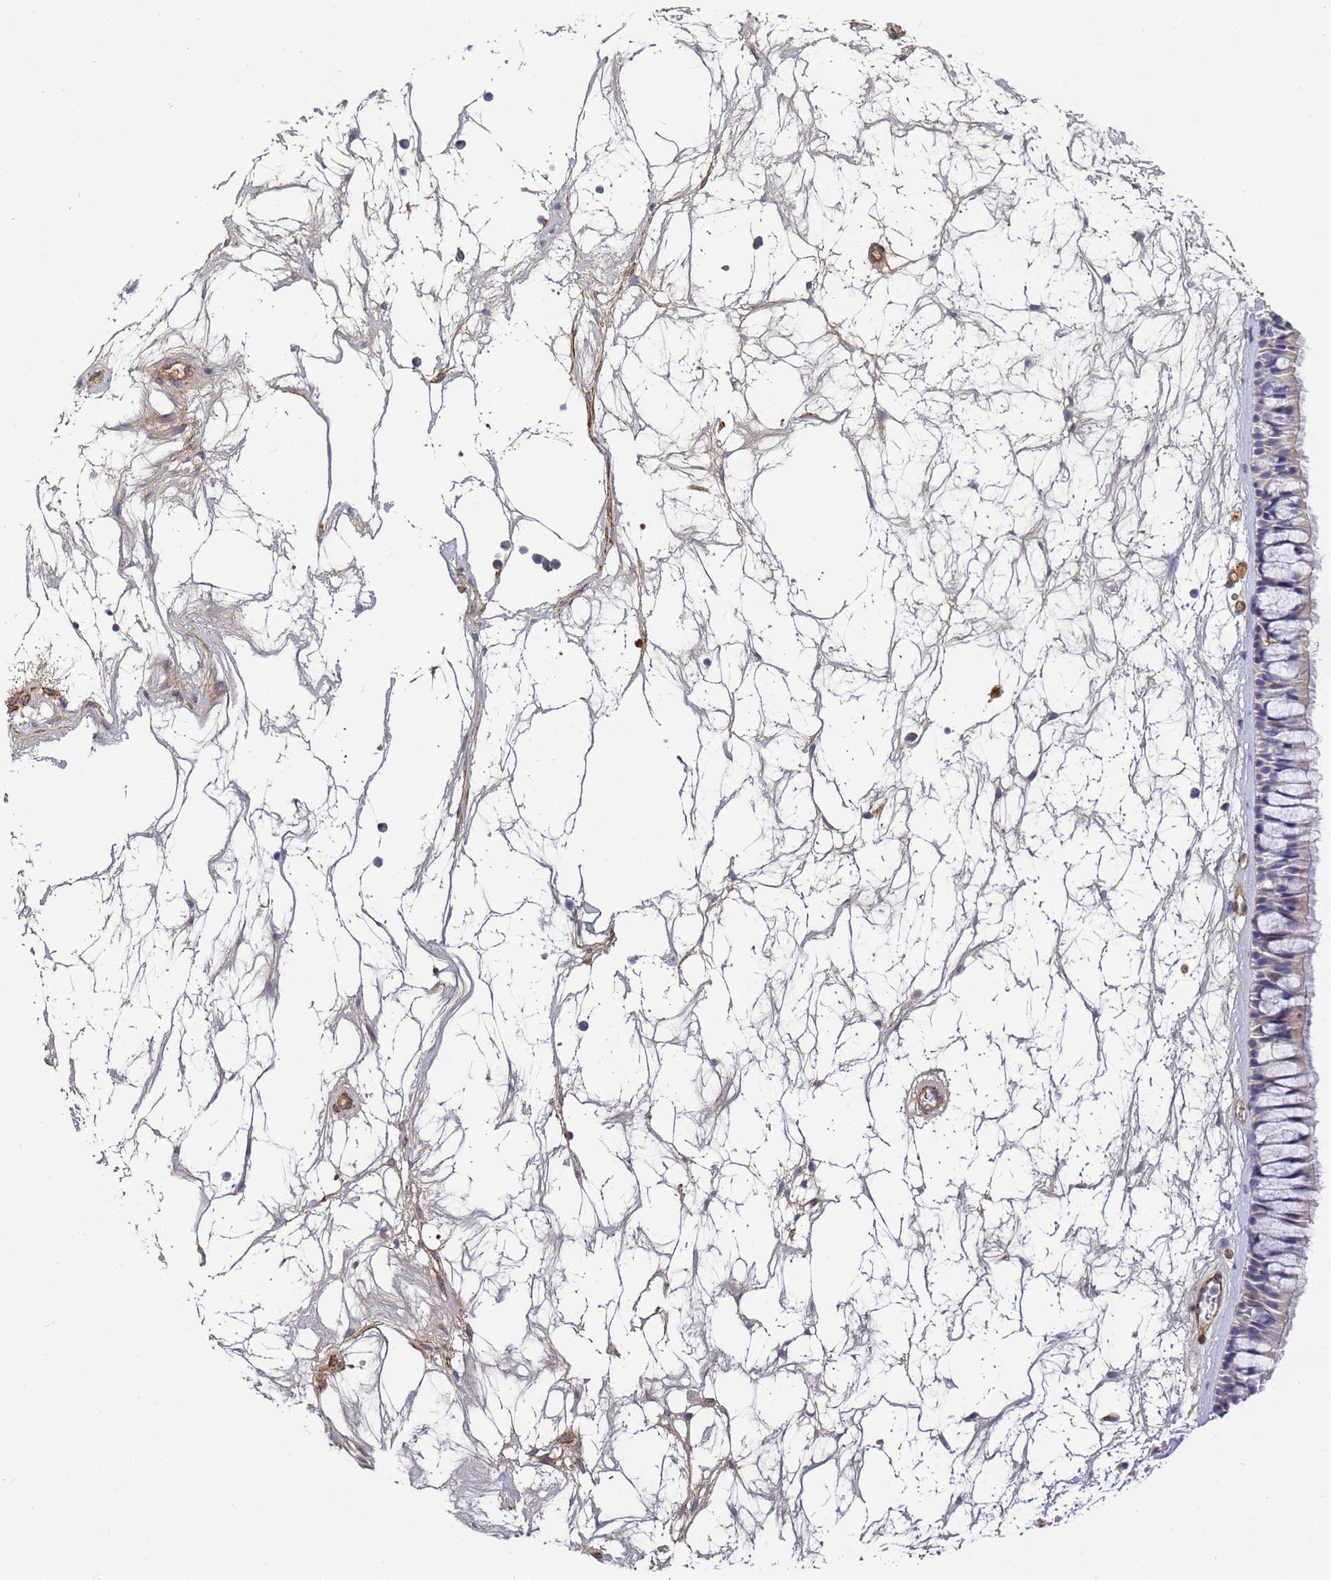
{"staining": {"intensity": "negative", "quantity": "none", "location": "none"}, "tissue": "nasopharynx", "cell_type": "Respiratory epithelial cells", "image_type": "normal", "snomed": [{"axis": "morphology", "description": "Normal tissue, NOS"}, {"axis": "topography", "description": "Nasopharynx"}], "caption": "Immunohistochemistry (IHC) of unremarkable human nasopharynx shows no staining in respiratory epithelial cells. Brightfield microscopy of IHC stained with DAB (brown) and hematoxylin (blue), captured at high magnification.", "gene": "CFHR1", "patient": {"sex": "male", "age": 64}}